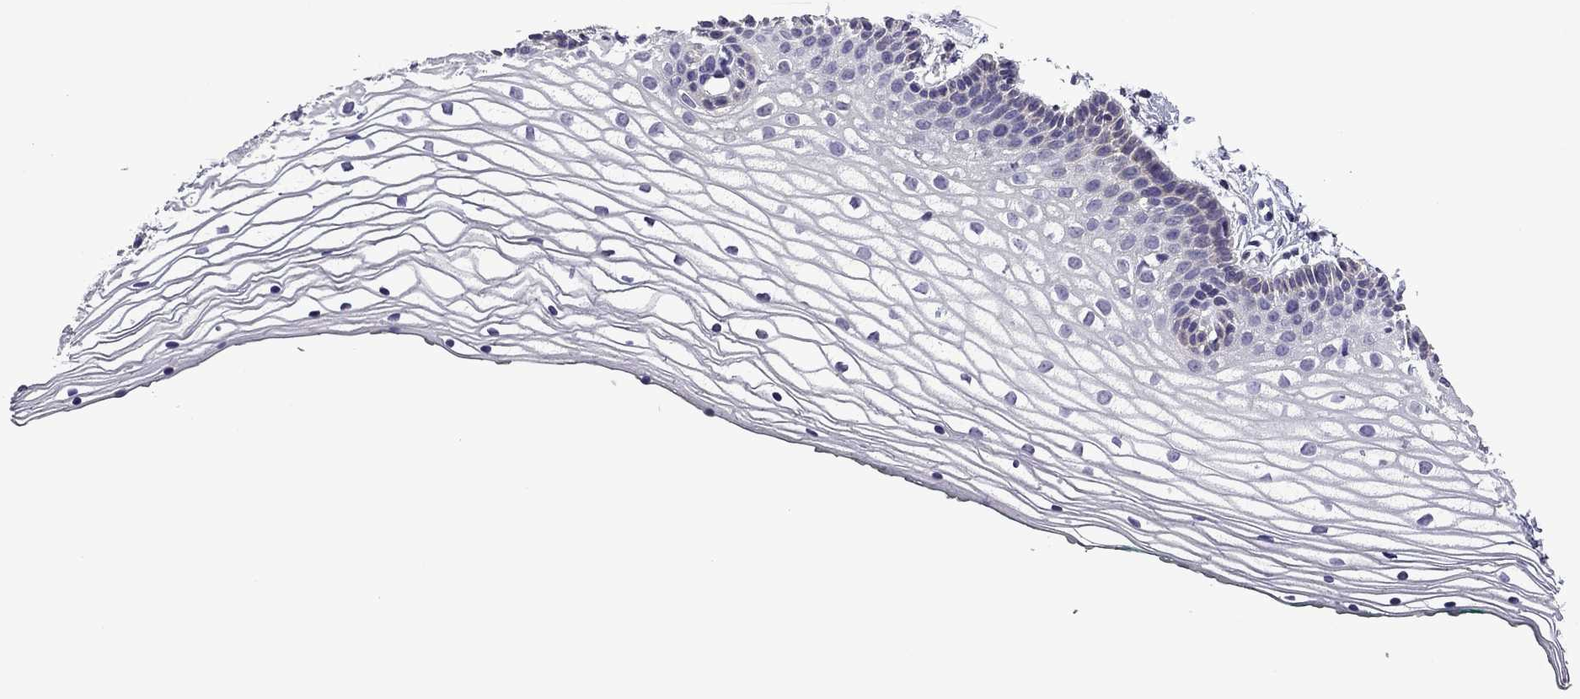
{"staining": {"intensity": "negative", "quantity": "none", "location": "none"}, "tissue": "vagina", "cell_type": "Squamous epithelial cells", "image_type": "normal", "snomed": [{"axis": "morphology", "description": "Normal tissue, NOS"}, {"axis": "topography", "description": "Vagina"}], "caption": "This histopathology image is of benign vagina stained with immunohistochemistry (IHC) to label a protein in brown with the nuclei are counter-stained blue. There is no positivity in squamous epithelial cells. The staining is performed using DAB (3,3'-diaminobenzidine) brown chromogen with nuclei counter-stained in using hematoxylin.", "gene": "TTN", "patient": {"sex": "female", "age": 36}}